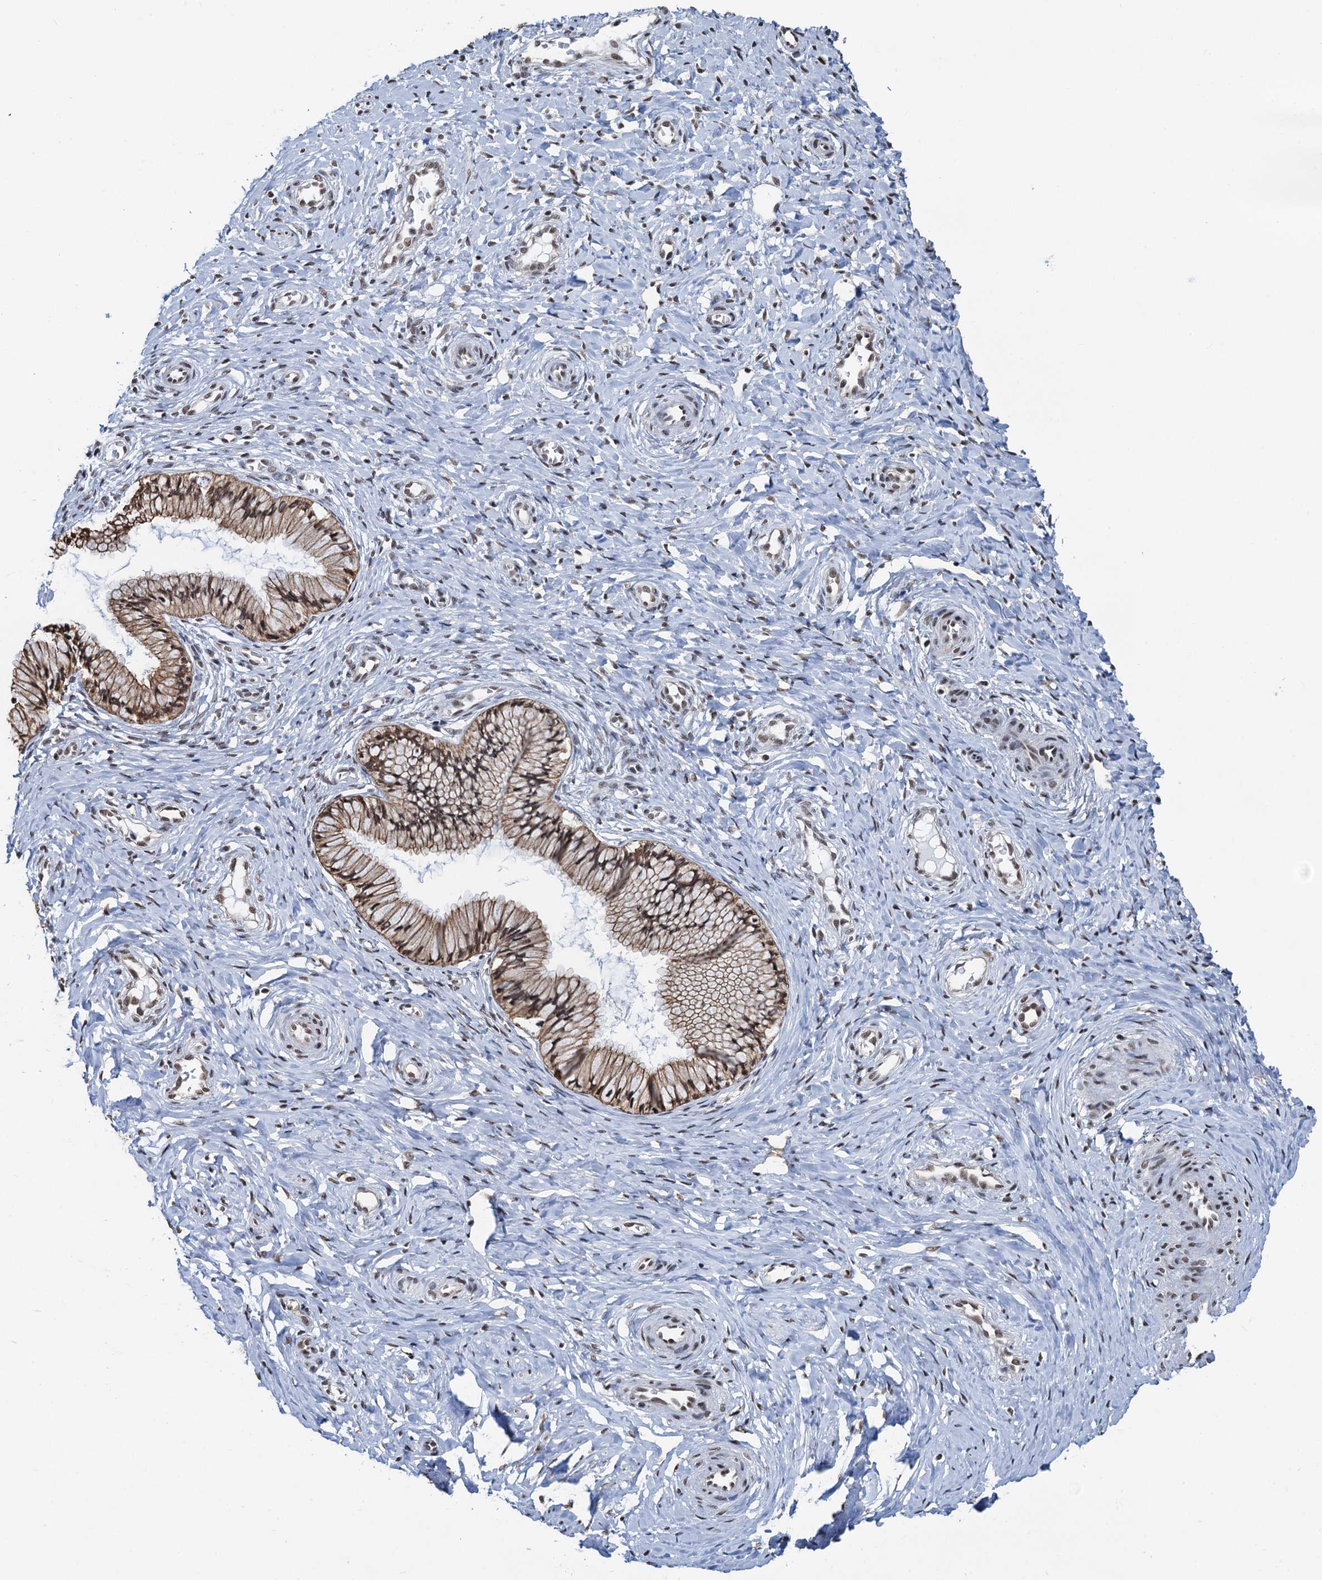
{"staining": {"intensity": "moderate", "quantity": ">75%", "location": "cytoplasmic/membranous,nuclear"}, "tissue": "cervix", "cell_type": "Glandular cells", "image_type": "normal", "snomed": [{"axis": "morphology", "description": "Normal tissue, NOS"}, {"axis": "topography", "description": "Cervix"}], "caption": "A medium amount of moderate cytoplasmic/membranous,nuclear positivity is identified in about >75% of glandular cells in benign cervix. The protein is stained brown, and the nuclei are stained in blue (DAB (3,3'-diaminobenzidine) IHC with brightfield microscopy, high magnification).", "gene": "ZNF609", "patient": {"sex": "female", "age": 27}}